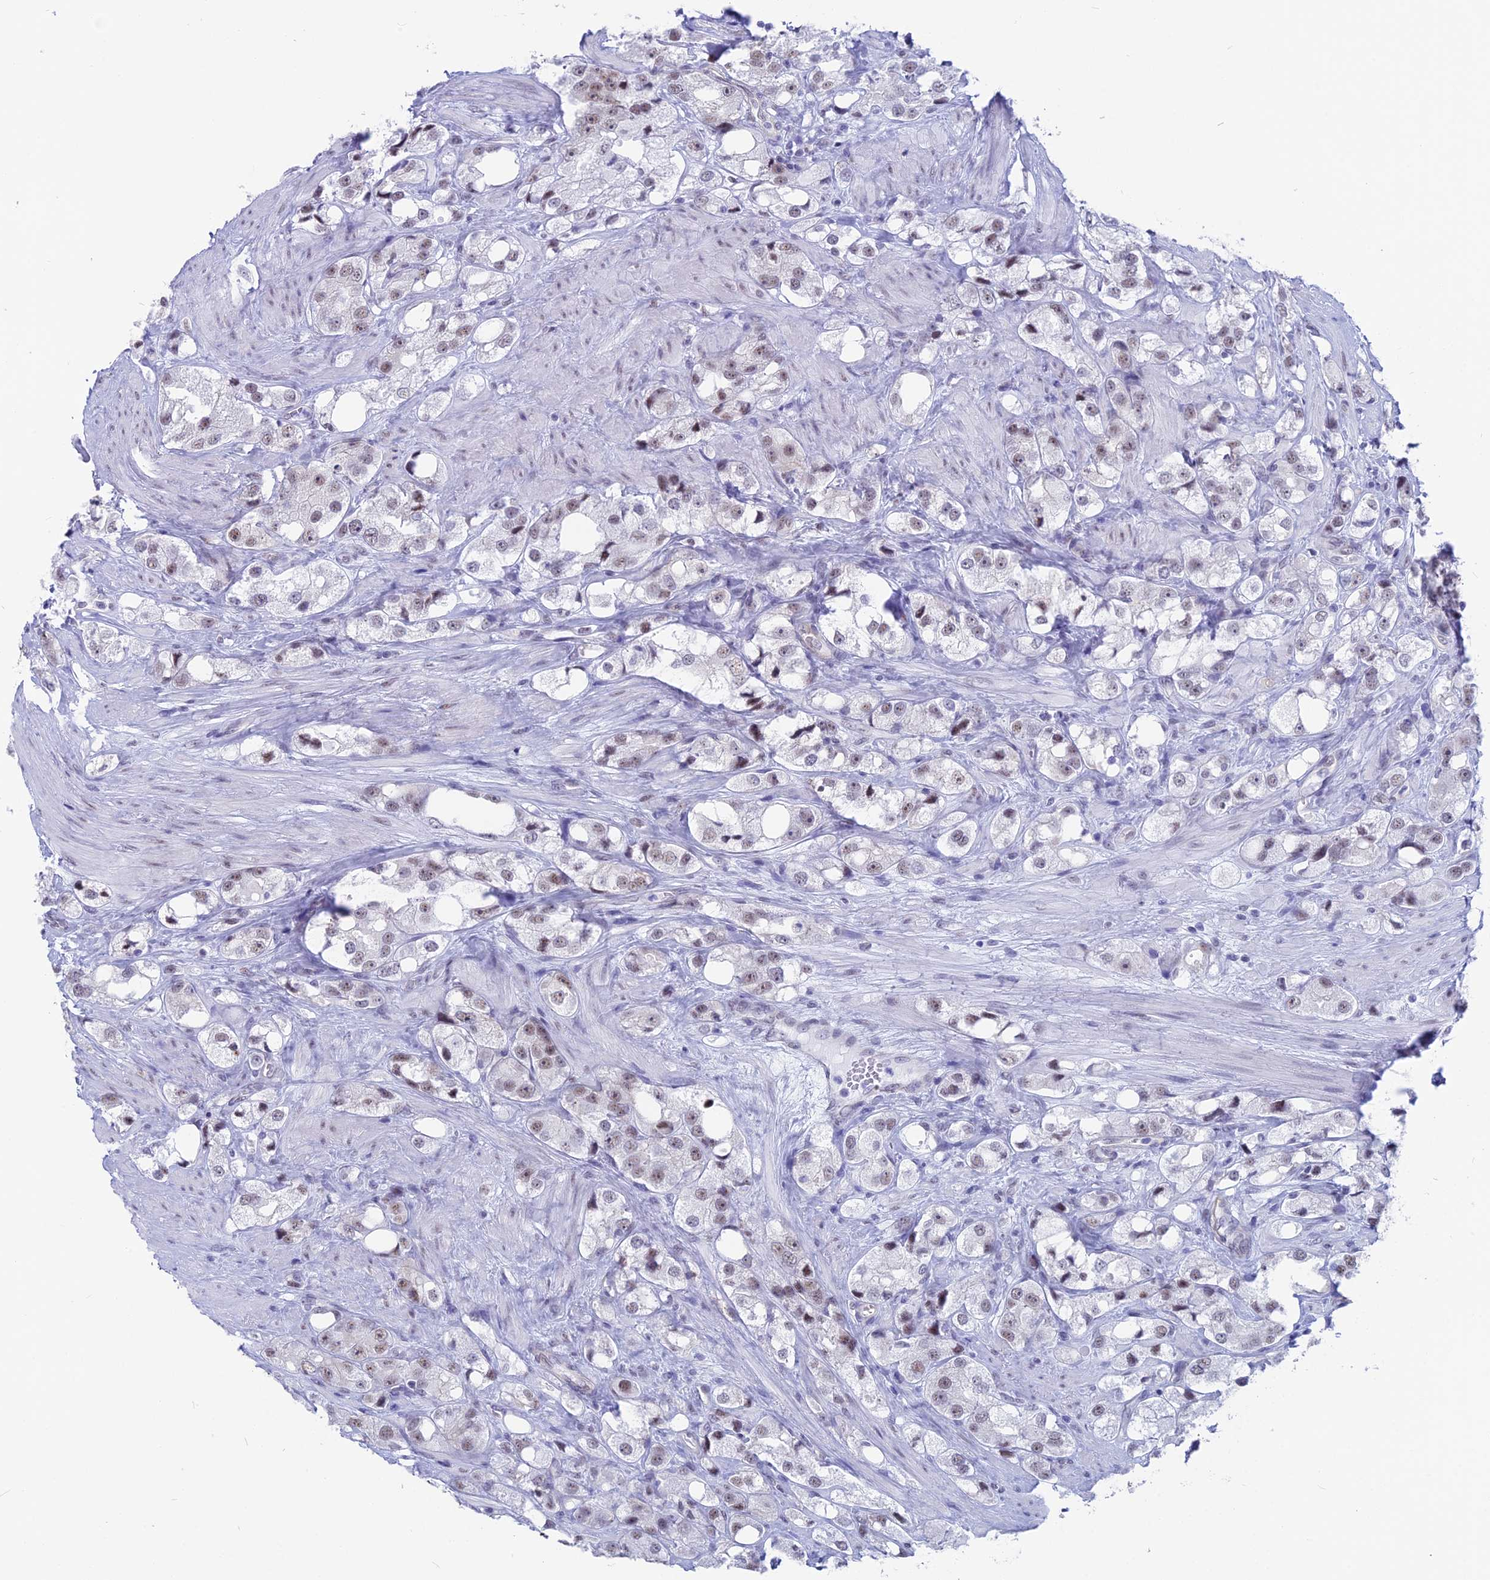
{"staining": {"intensity": "weak", "quantity": "25%-75%", "location": "nuclear"}, "tissue": "prostate cancer", "cell_type": "Tumor cells", "image_type": "cancer", "snomed": [{"axis": "morphology", "description": "Adenocarcinoma, NOS"}, {"axis": "topography", "description": "Prostate"}], "caption": "Immunohistochemistry photomicrograph of neoplastic tissue: prostate cancer stained using immunohistochemistry (IHC) displays low levels of weak protein expression localized specifically in the nuclear of tumor cells, appearing as a nuclear brown color.", "gene": "SRSF5", "patient": {"sex": "male", "age": 79}}